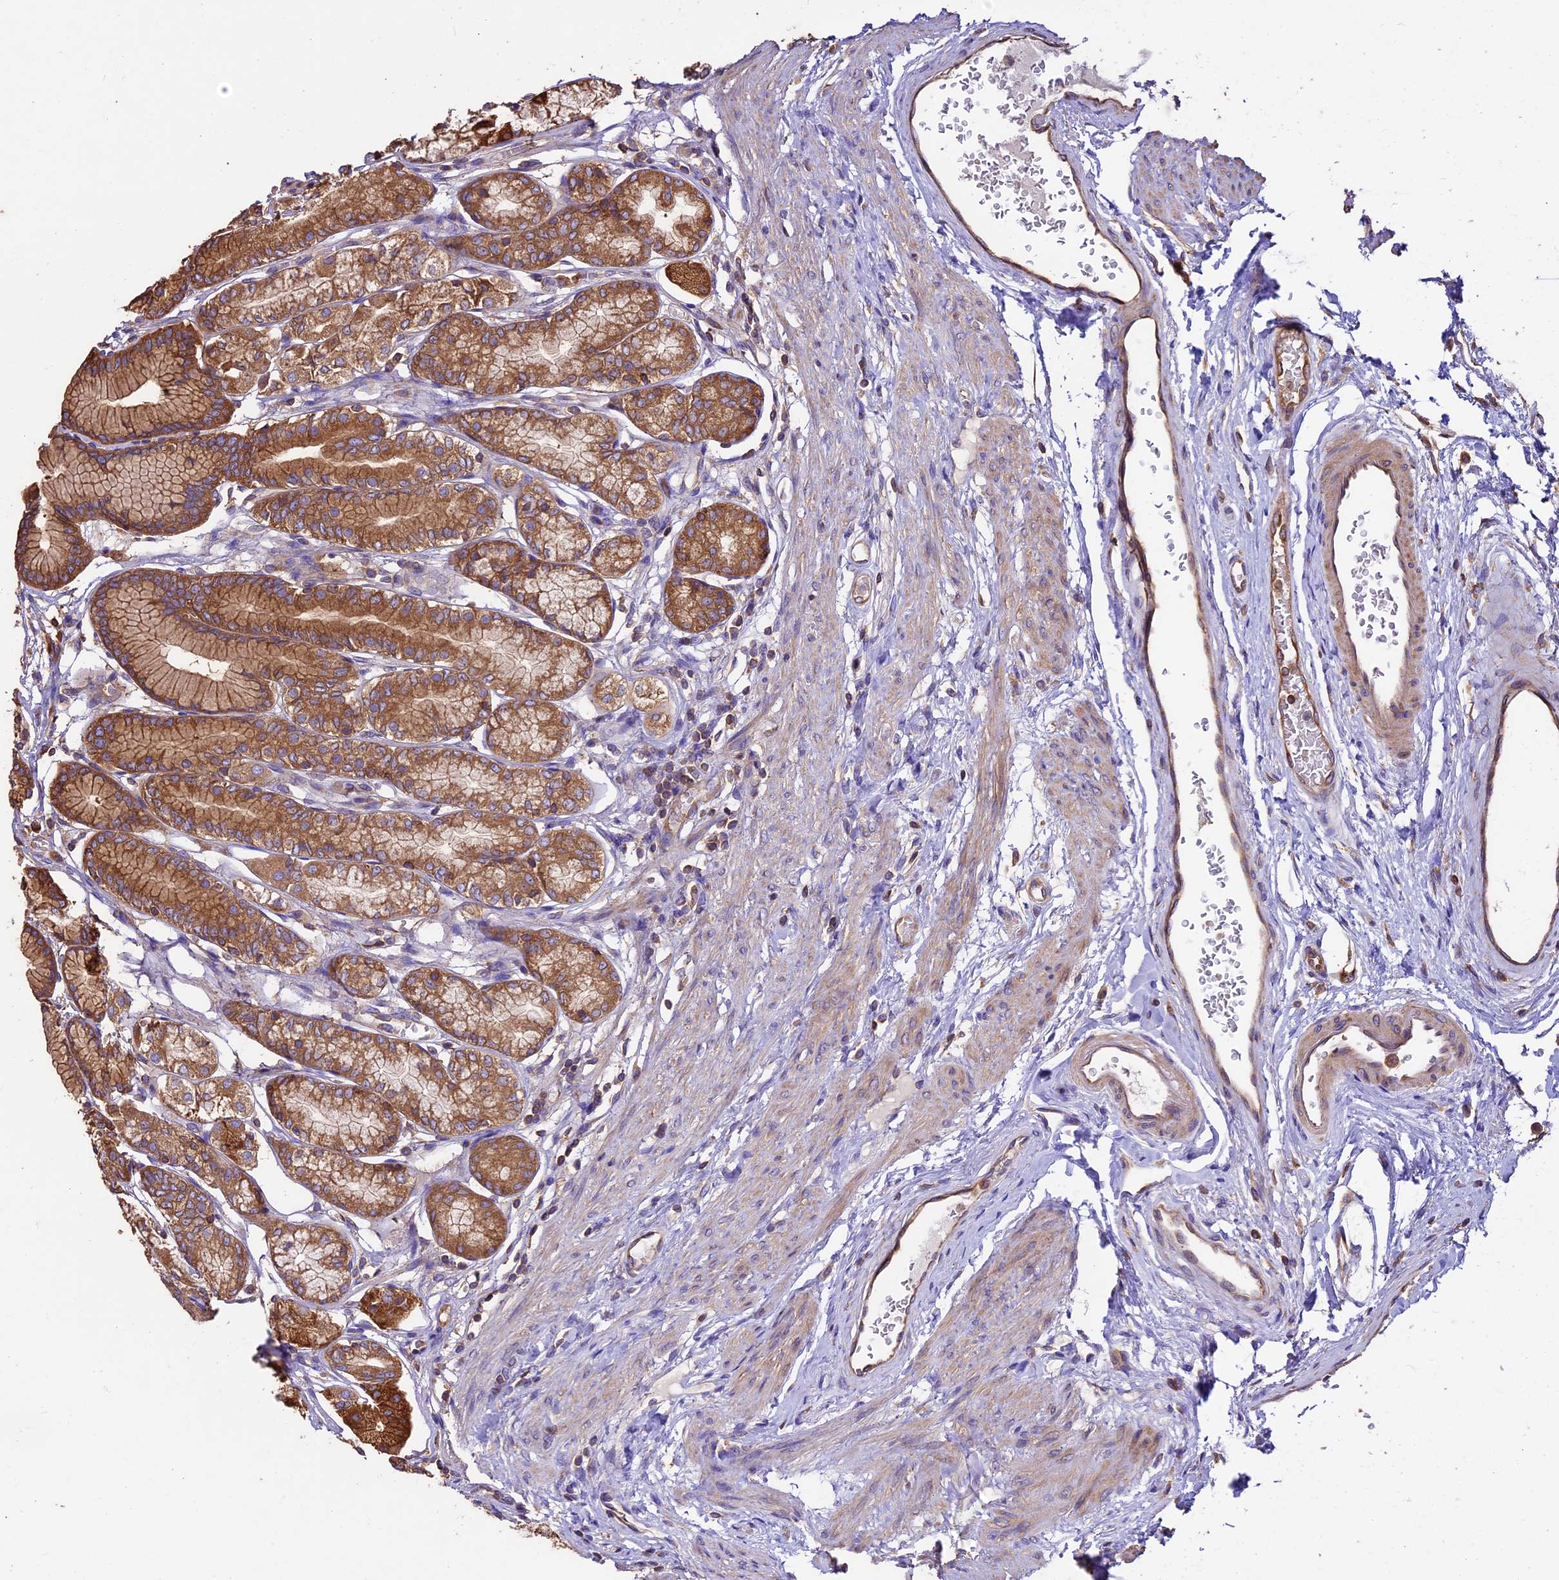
{"staining": {"intensity": "strong", "quantity": ">75%", "location": "cytoplasmic/membranous"}, "tissue": "stomach", "cell_type": "Glandular cells", "image_type": "normal", "snomed": [{"axis": "morphology", "description": "Normal tissue, NOS"}, {"axis": "morphology", "description": "Adenocarcinoma, NOS"}, {"axis": "morphology", "description": "Adenocarcinoma, High grade"}, {"axis": "topography", "description": "Stomach, upper"}, {"axis": "topography", "description": "Stomach"}], "caption": "DAB (3,3'-diaminobenzidine) immunohistochemical staining of normal stomach demonstrates strong cytoplasmic/membranous protein expression in approximately >75% of glandular cells.", "gene": "KARS1", "patient": {"sex": "female", "age": 65}}